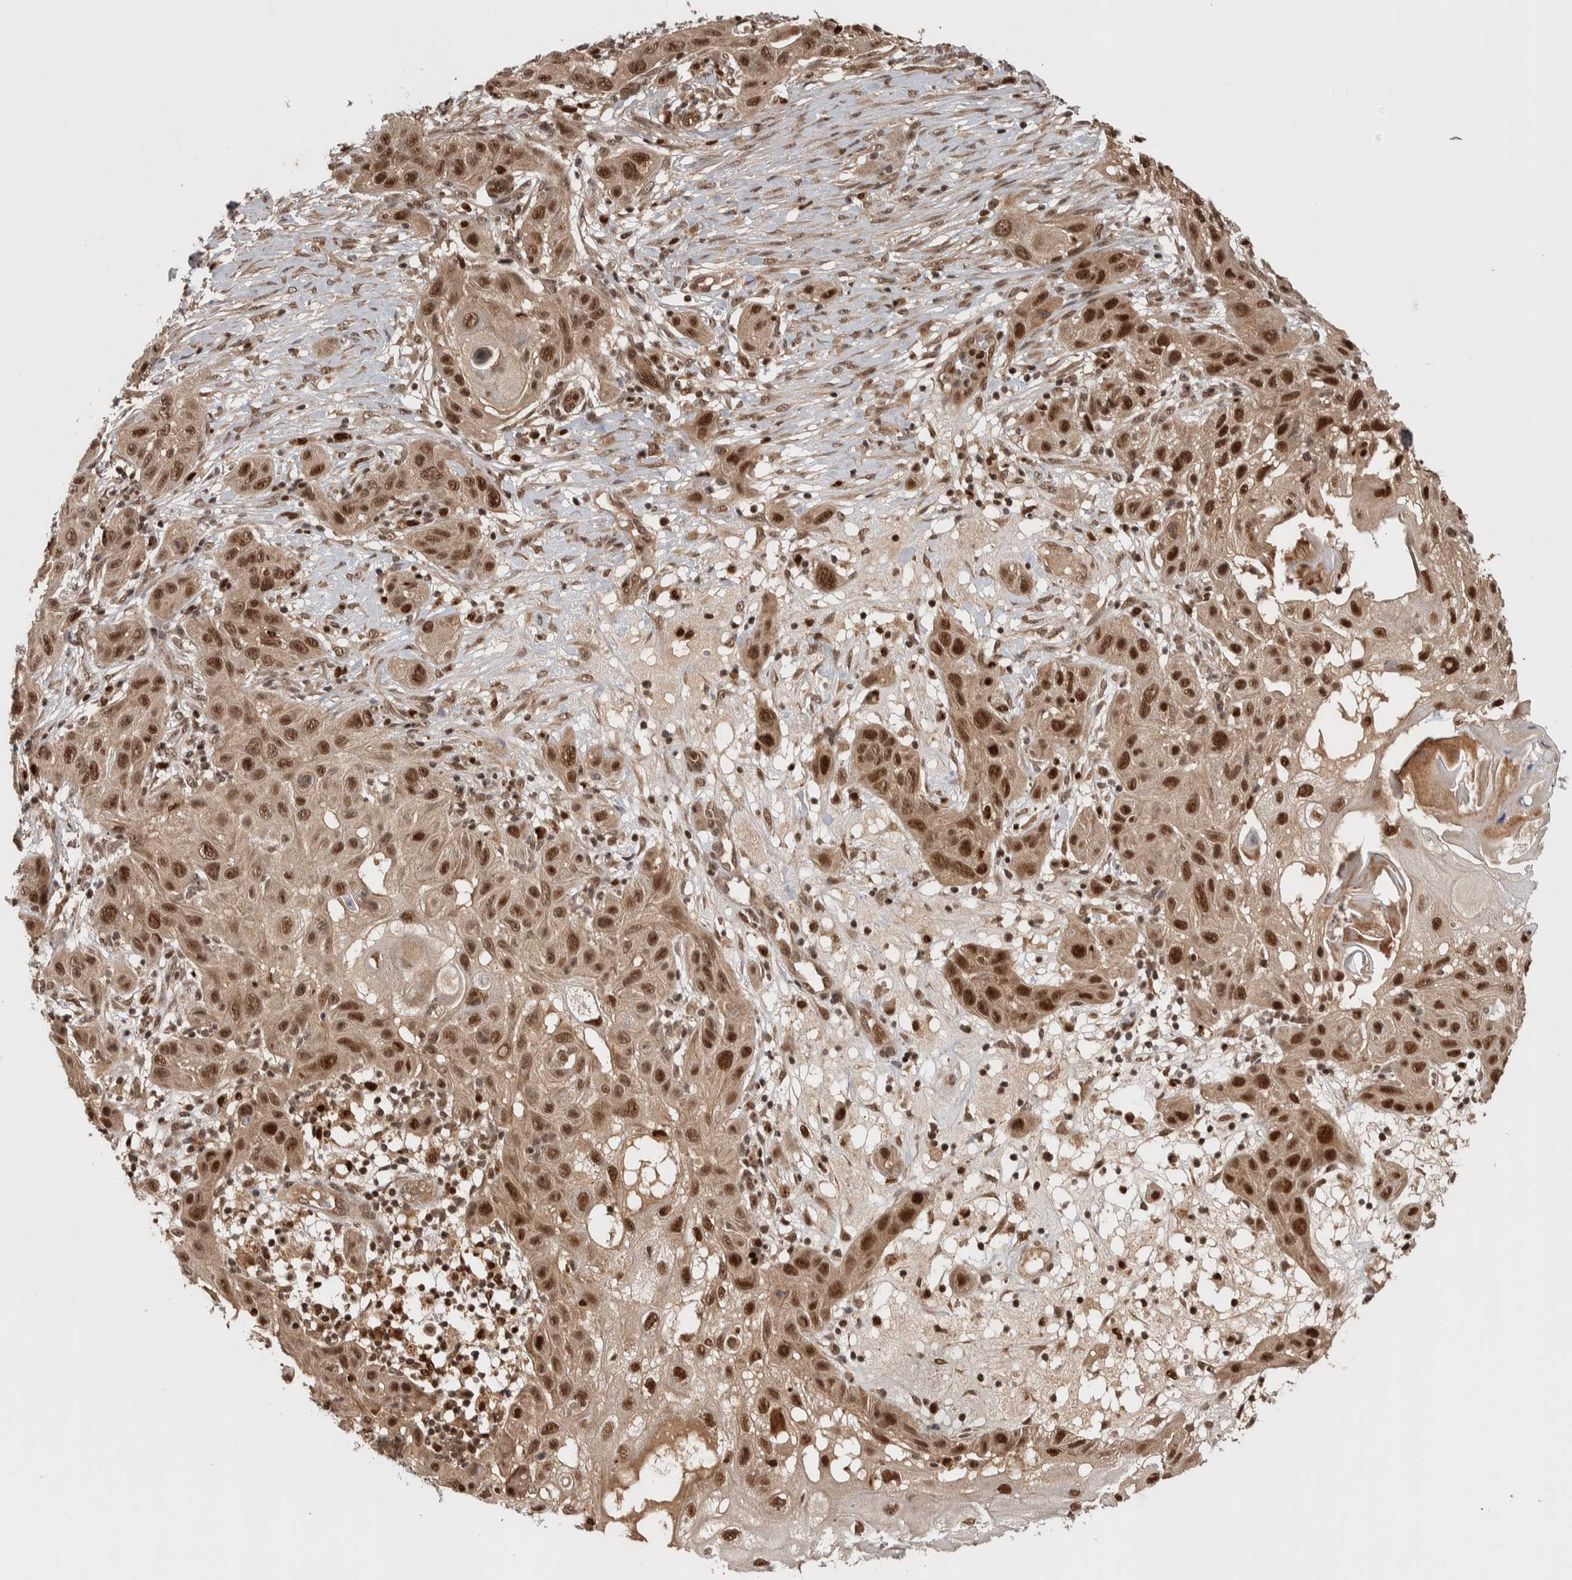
{"staining": {"intensity": "strong", "quantity": ">75%", "location": "nuclear"}, "tissue": "skin cancer", "cell_type": "Tumor cells", "image_type": "cancer", "snomed": [{"axis": "morphology", "description": "Squamous cell carcinoma, NOS"}, {"axis": "topography", "description": "Skin"}], "caption": "High-magnification brightfield microscopy of skin cancer stained with DAB (3,3'-diaminobenzidine) (brown) and counterstained with hematoxylin (blue). tumor cells exhibit strong nuclear expression is present in about>75% of cells.", "gene": "RPS6KA4", "patient": {"sex": "female", "age": 96}}